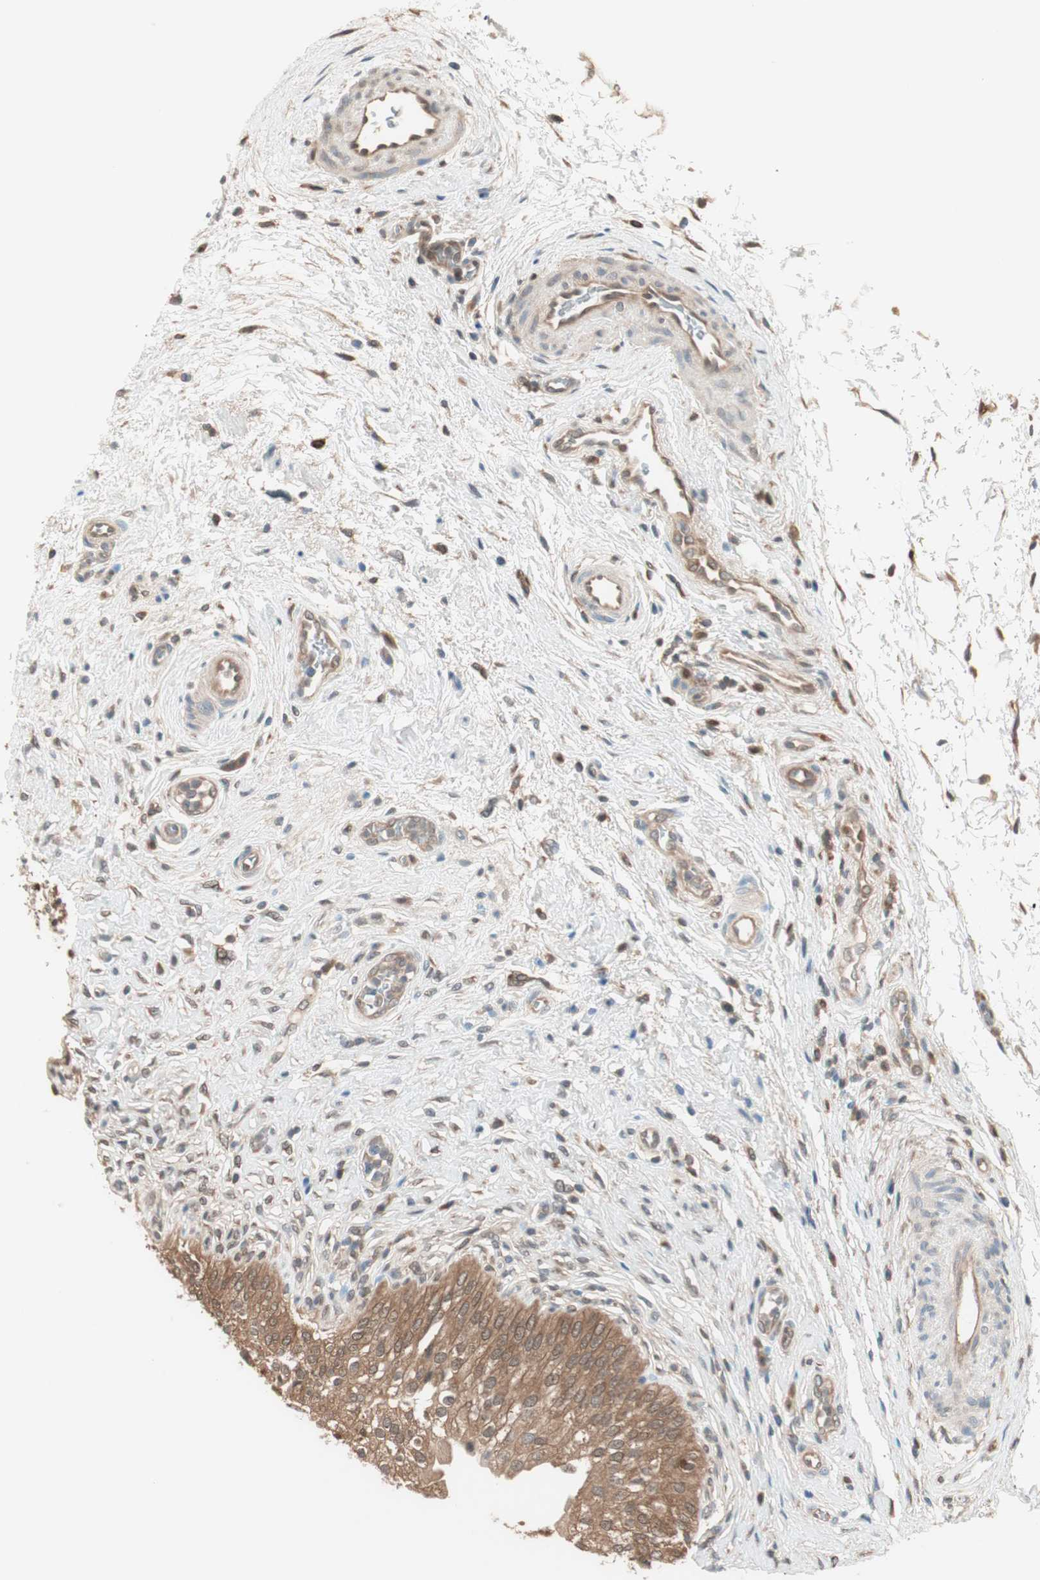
{"staining": {"intensity": "strong", "quantity": ">75%", "location": "cytoplasmic/membranous,nuclear"}, "tissue": "urinary bladder", "cell_type": "Urothelial cells", "image_type": "normal", "snomed": [{"axis": "morphology", "description": "Normal tissue, NOS"}, {"axis": "morphology", "description": "Urothelial carcinoma, High grade"}, {"axis": "topography", "description": "Urinary bladder"}], "caption": "Unremarkable urinary bladder shows strong cytoplasmic/membranous,nuclear expression in about >75% of urothelial cells.", "gene": "GALT", "patient": {"sex": "male", "age": 46}}